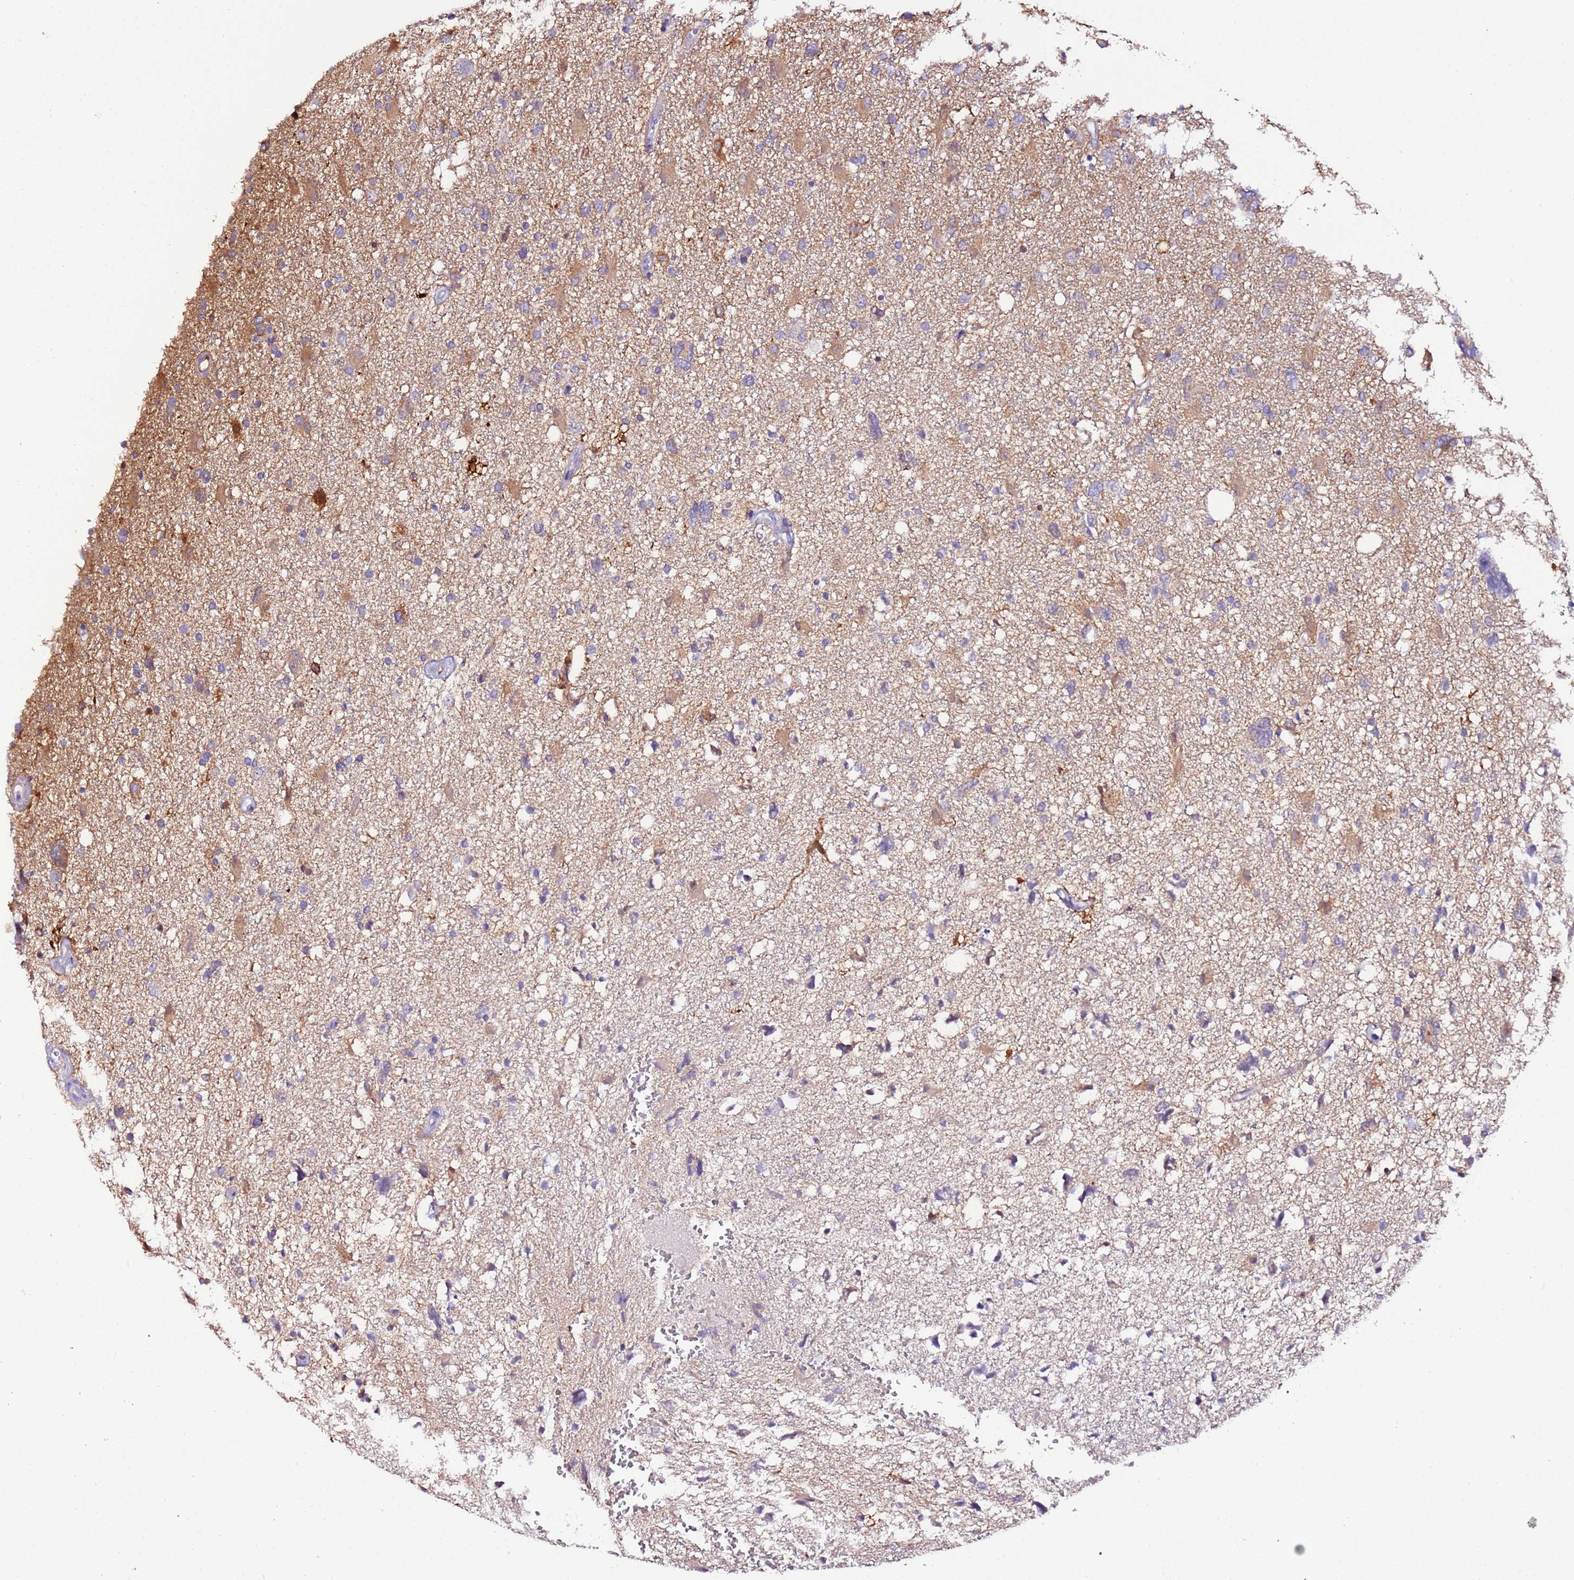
{"staining": {"intensity": "moderate", "quantity": "<25%", "location": "cytoplasmic/membranous"}, "tissue": "glioma", "cell_type": "Tumor cells", "image_type": "cancer", "snomed": [{"axis": "morphology", "description": "Glioma, malignant, High grade"}, {"axis": "topography", "description": "Brain"}], "caption": "Immunohistochemical staining of human high-grade glioma (malignant) reveals low levels of moderate cytoplasmic/membranous protein staining in about <25% of tumor cells.", "gene": "FAM174C", "patient": {"sex": "male", "age": 61}}